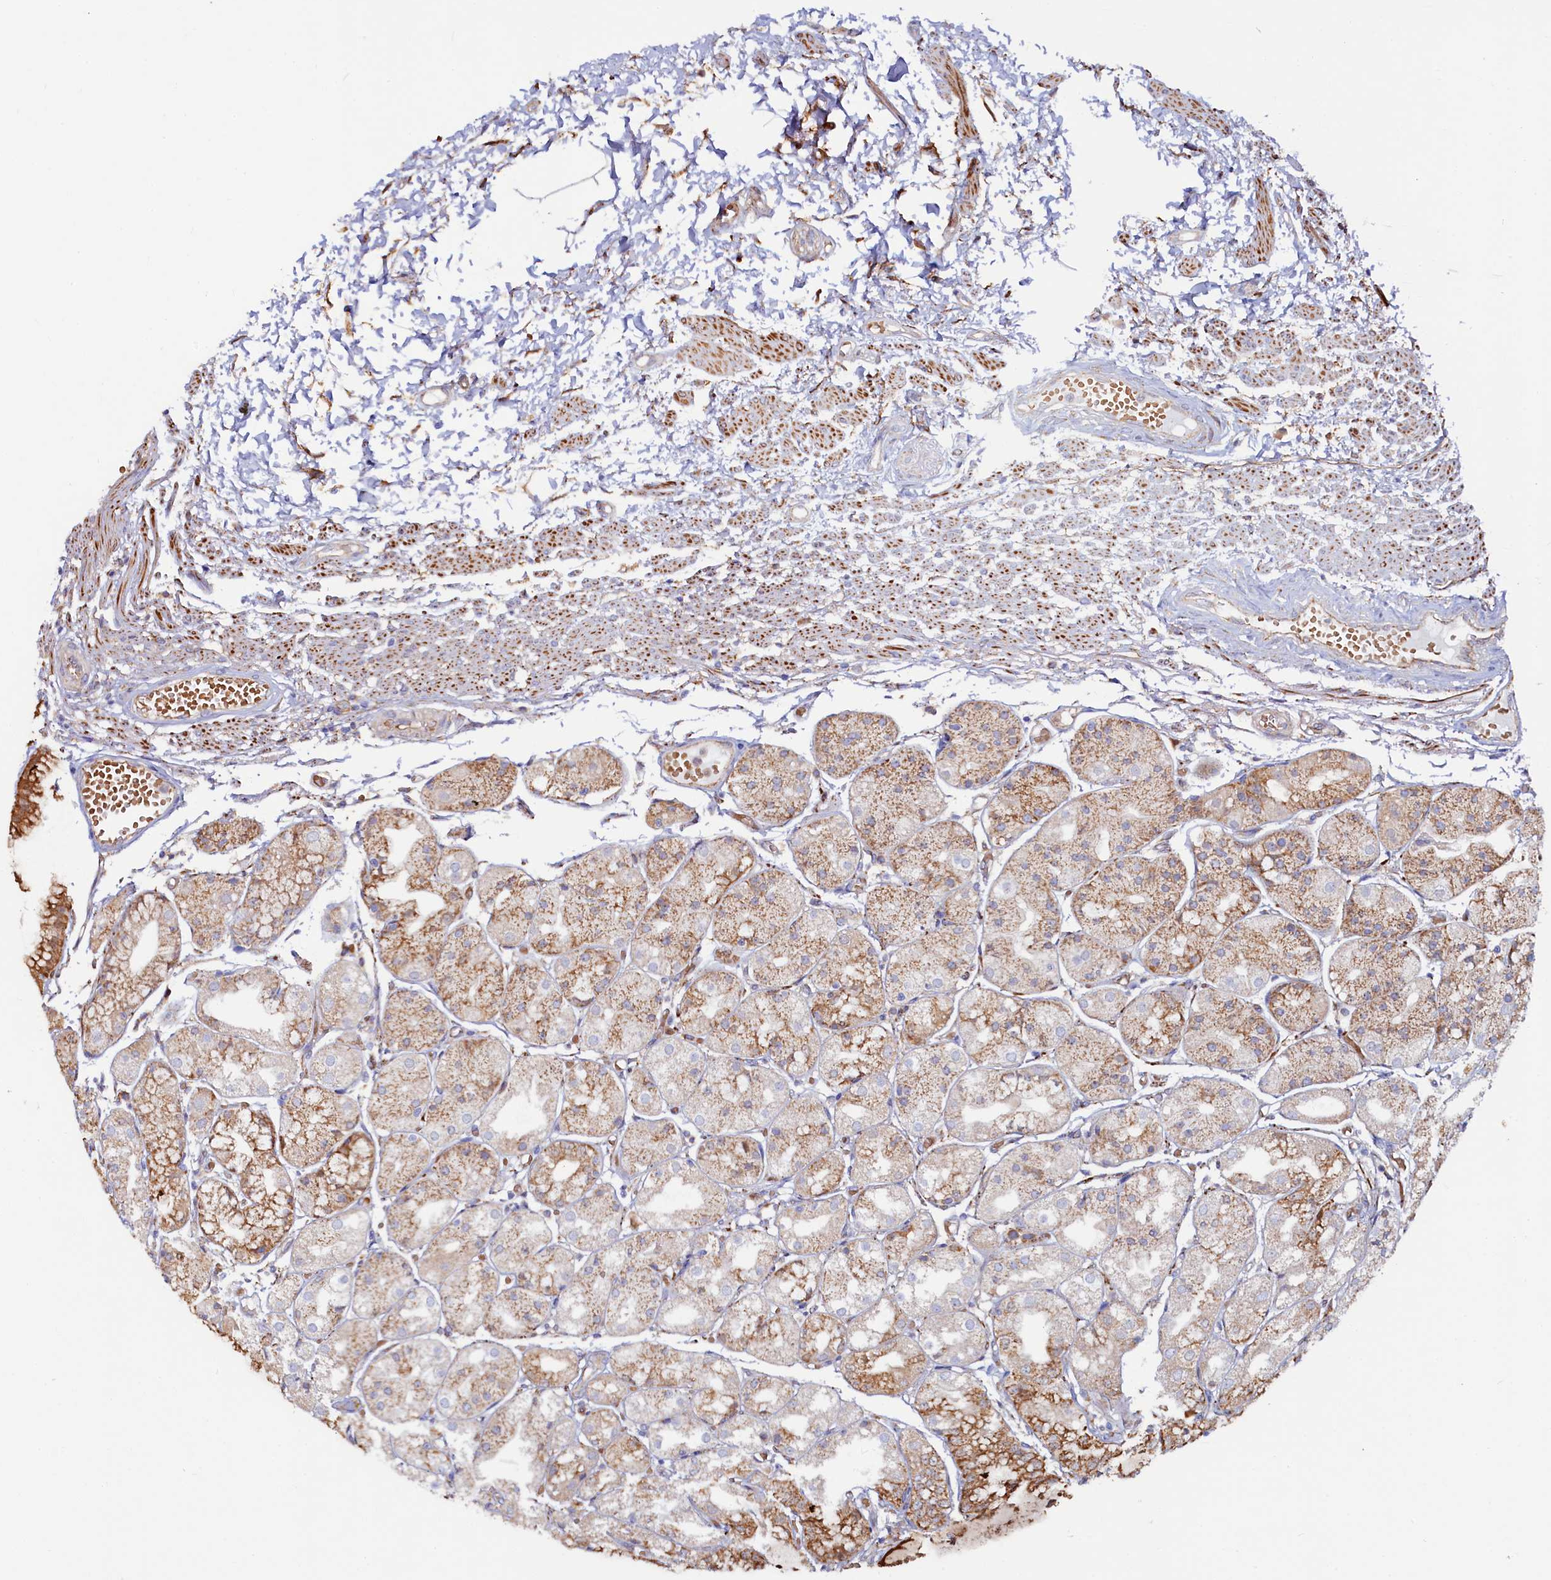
{"staining": {"intensity": "moderate", "quantity": ">75%", "location": "cytoplasmic/membranous"}, "tissue": "stomach", "cell_type": "Glandular cells", "image_type": "normal", "snomed": [{"axis": "morphology", "description": "Normal tissue, NOS"}, {"axis": "topography", "description": "Stomach, upper"}], "caption": "Immunohistochemical staining of unremarkable human stomach displays medium levels of moderate cytoplasmic/membranous positivity in approximately >75% of glandular cells.", "gene": "ASTE1", "patient": {"sex": "male", "age": 72}}